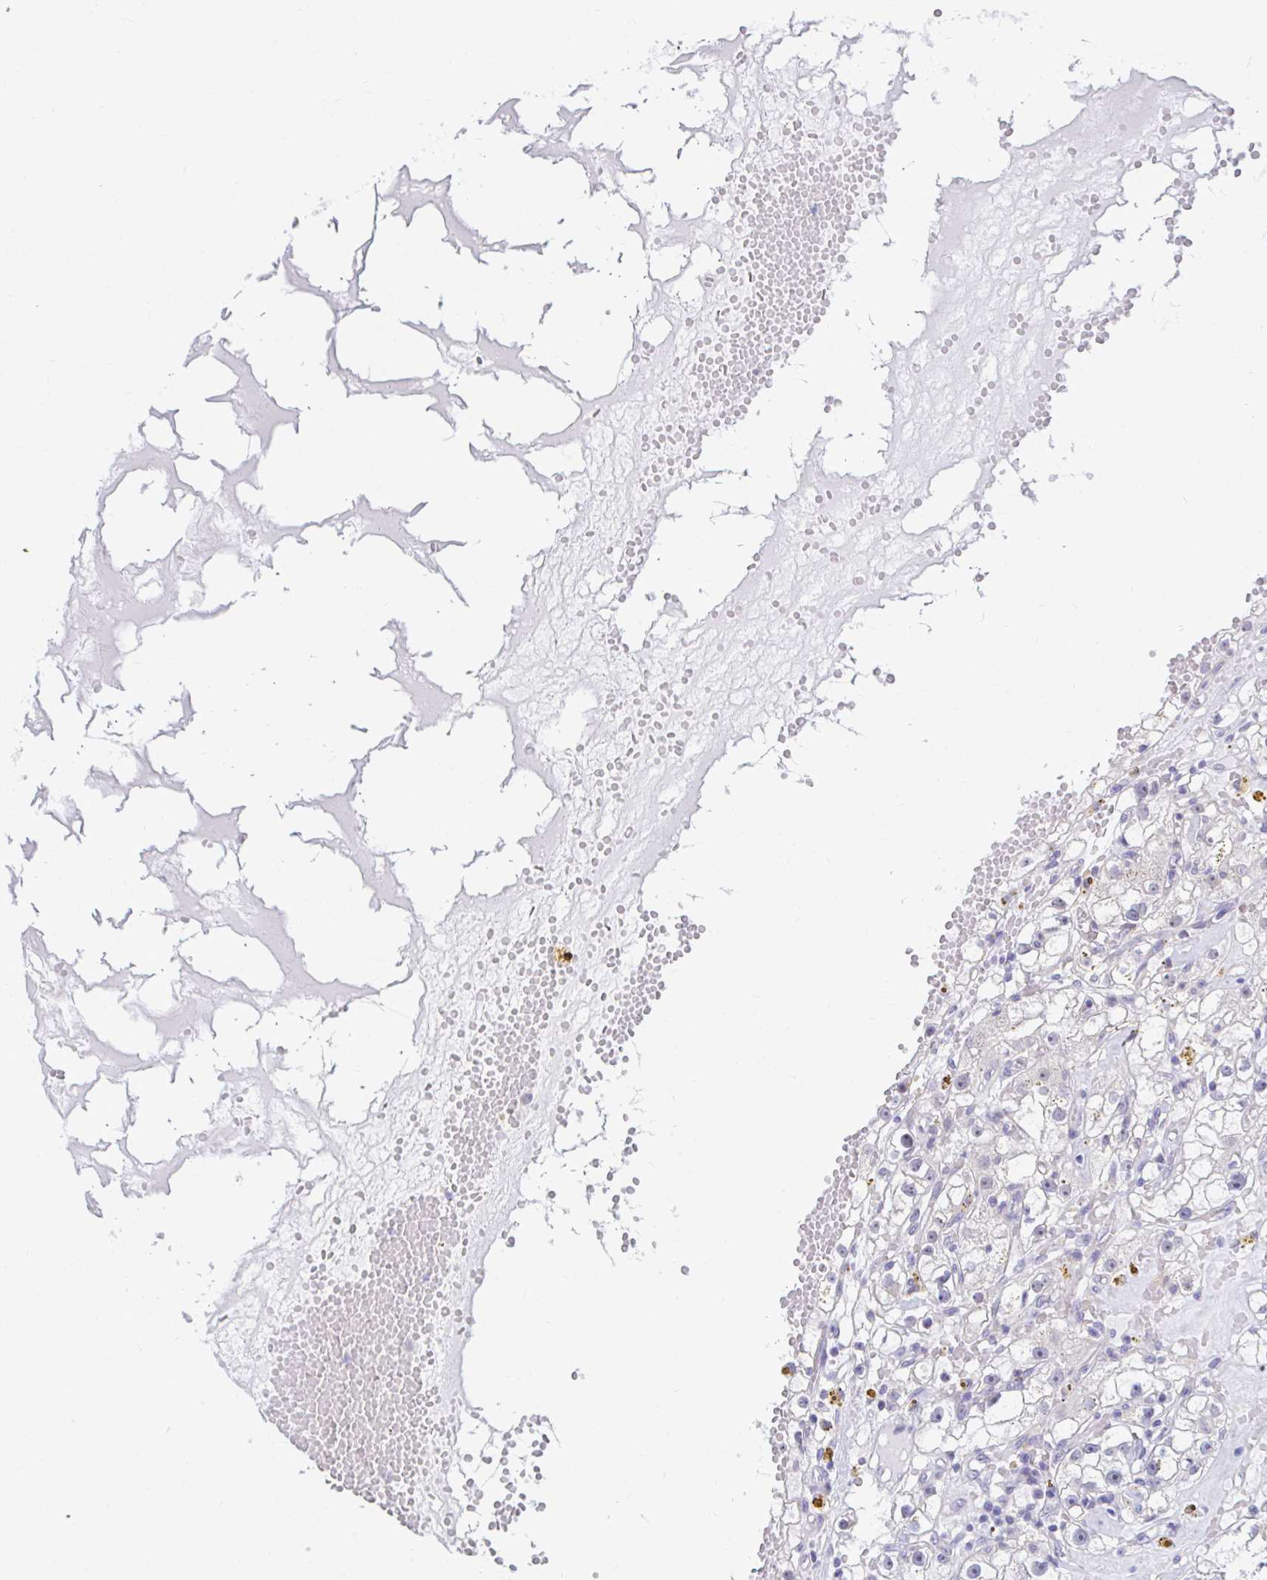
{"staining": {"intensity": "negative", "quantity": "none", "location": "none"}, "tissue": "renal cancer", "cell_type": "Tumor cells", "image_type": "cancer", "snomed": [{"axis": "morphology", "description": "Adenocarcinoma, NOS"}, {"axis": "topography", "description": "Kidney"}], "caption": "This is an immunohistochemistry (IHC) photomicrograph of renal cancer (adenocarcinoma). There is no positivity in tumor cells.", "gene": "CSE1L", "patient": {"sex": "male", "age": 56}}